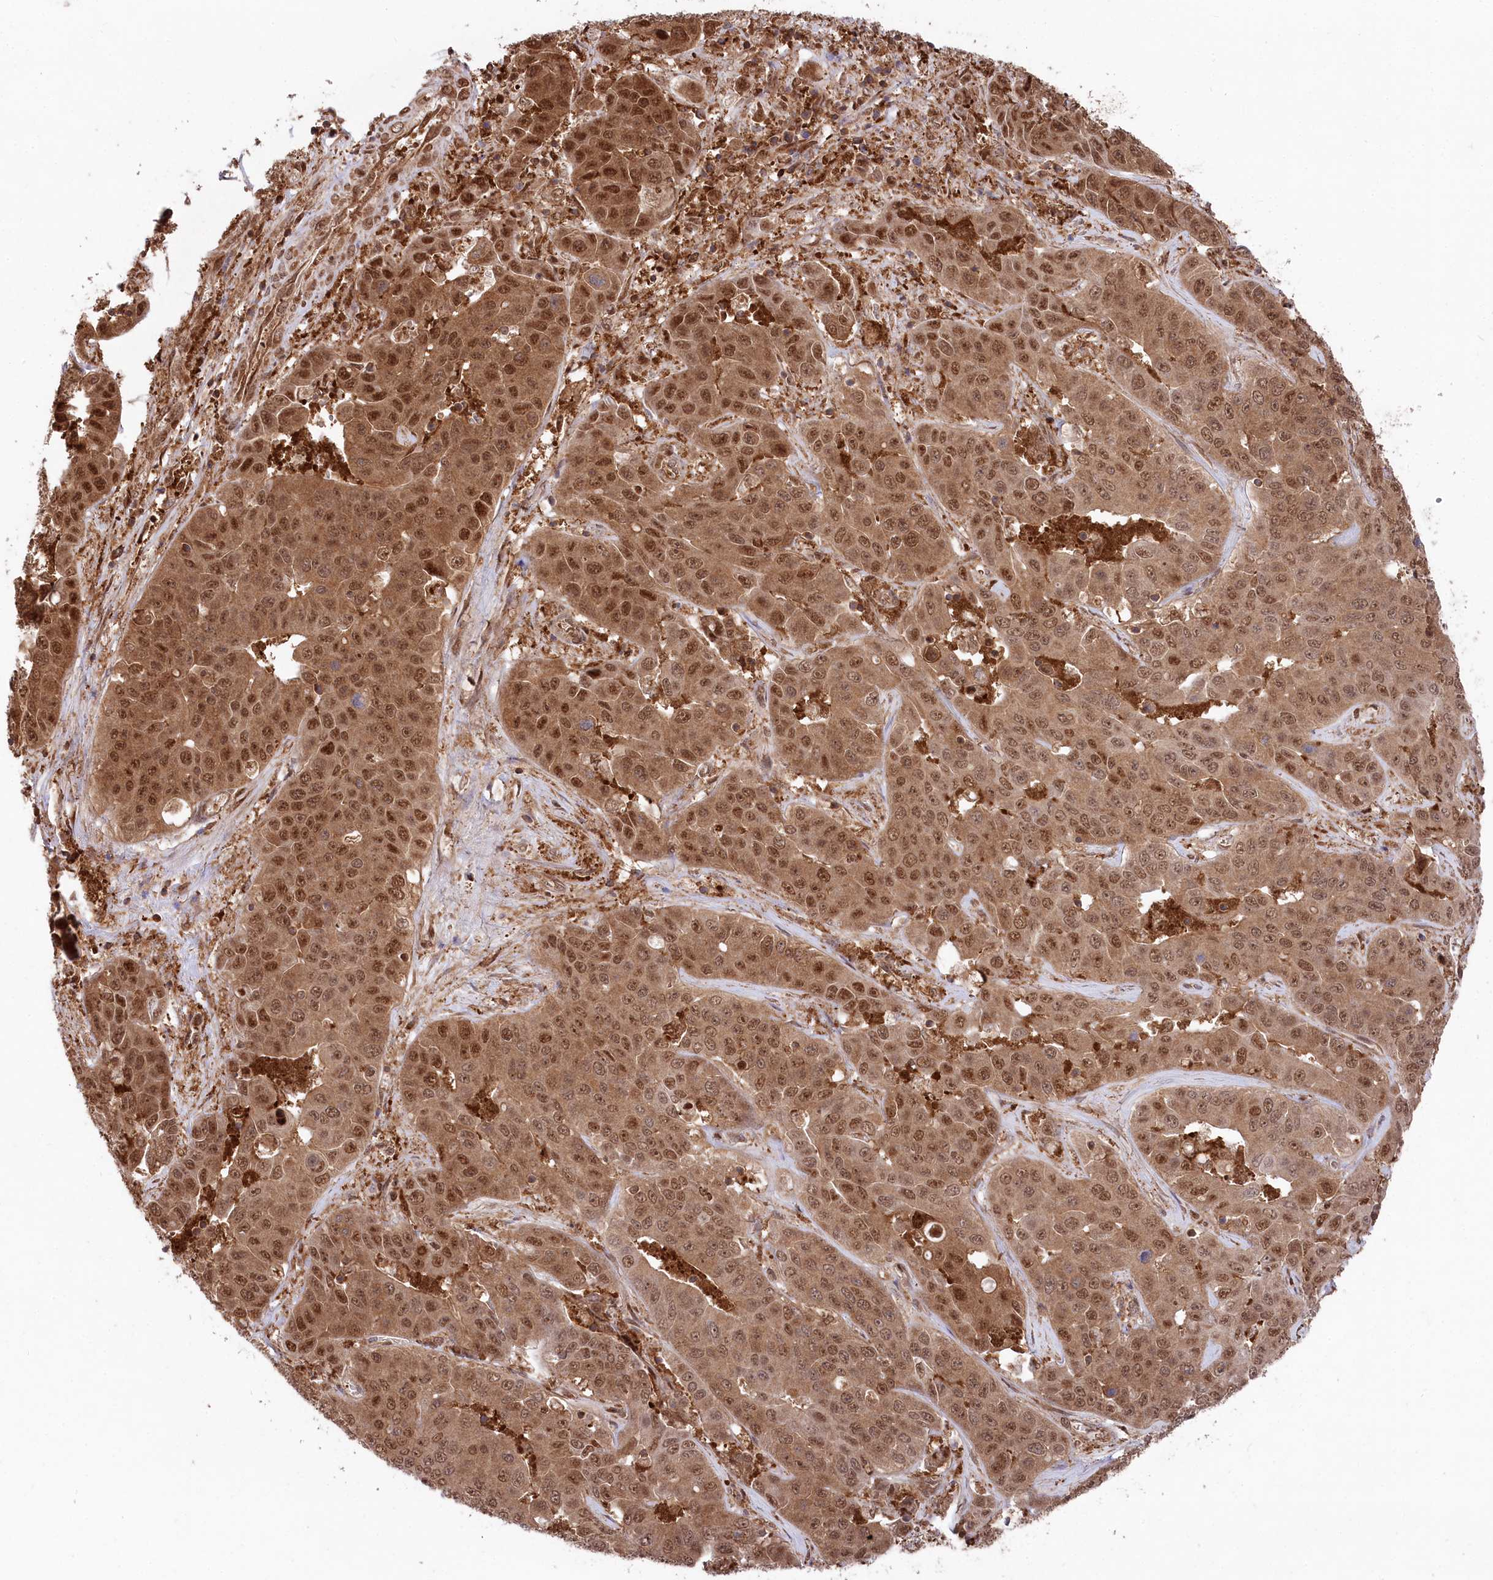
{"staining": {"intensity": "strong", "quantity": ">75%", "location": "cytoplasmic/membranous,nuclear"}, "tissue": "liver cancer", "cell_type": "Tumor cells", "image_type": "cancer", "snomed": [{"axis": "morphology", "description": "Cholangiocarcinoma"}, {"axis": "topography", "description": "Liver"}], "caption": "A brown stain shows strong cytoplasmic/membranous and nuclear expression of a protein in human liver cancer tumor cells. (brown staining indicates protein expression, while blue staining denotes nuclei).", "gene": "PSMA1", "patient": {"sex": "female", "age": 52}}